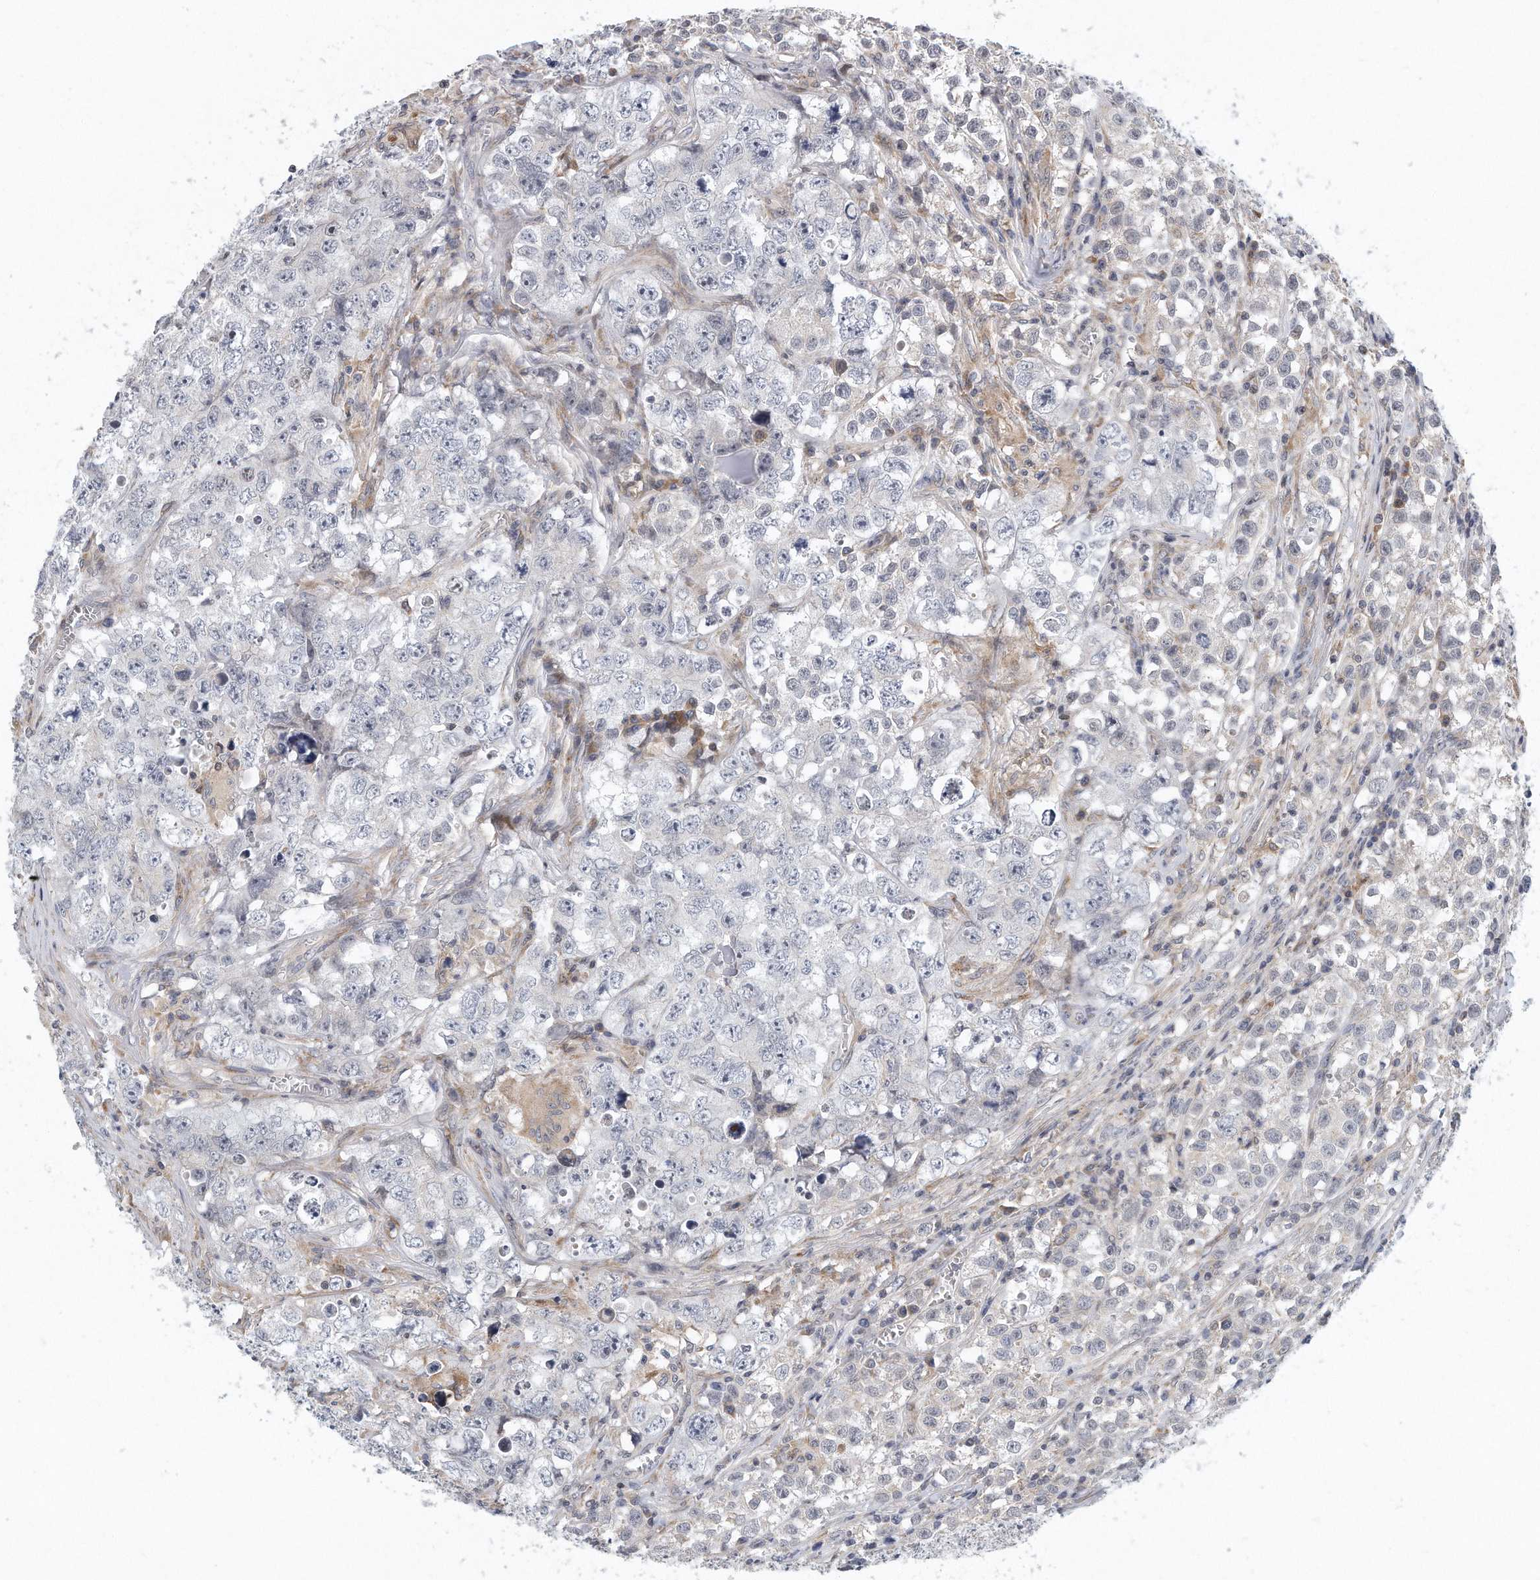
{"staining": {"intensity": "negative", "quantity": "none", "location": "none"}, "tissue": "testis cancer", "cell_type": "Tumor cells", "image_type": "cancer", "snomed": [{"axis": "morphology", "description": "Seminoma, NOS"}, {"axis": "morphology", "description": "Carcinoma, Embryonal, NOS"}, {"axis": "topography", "description": "Testis"}], "caption": "Immunohistochemistry image of testis cancer stained for a protein (brown), which displays no positivity in tumor cells. (Brightfield microscopy of DAB immunohistochemistry at high magnification).", "gene": "VLDLR", "patient": {"sex": "male", "age": 43}}